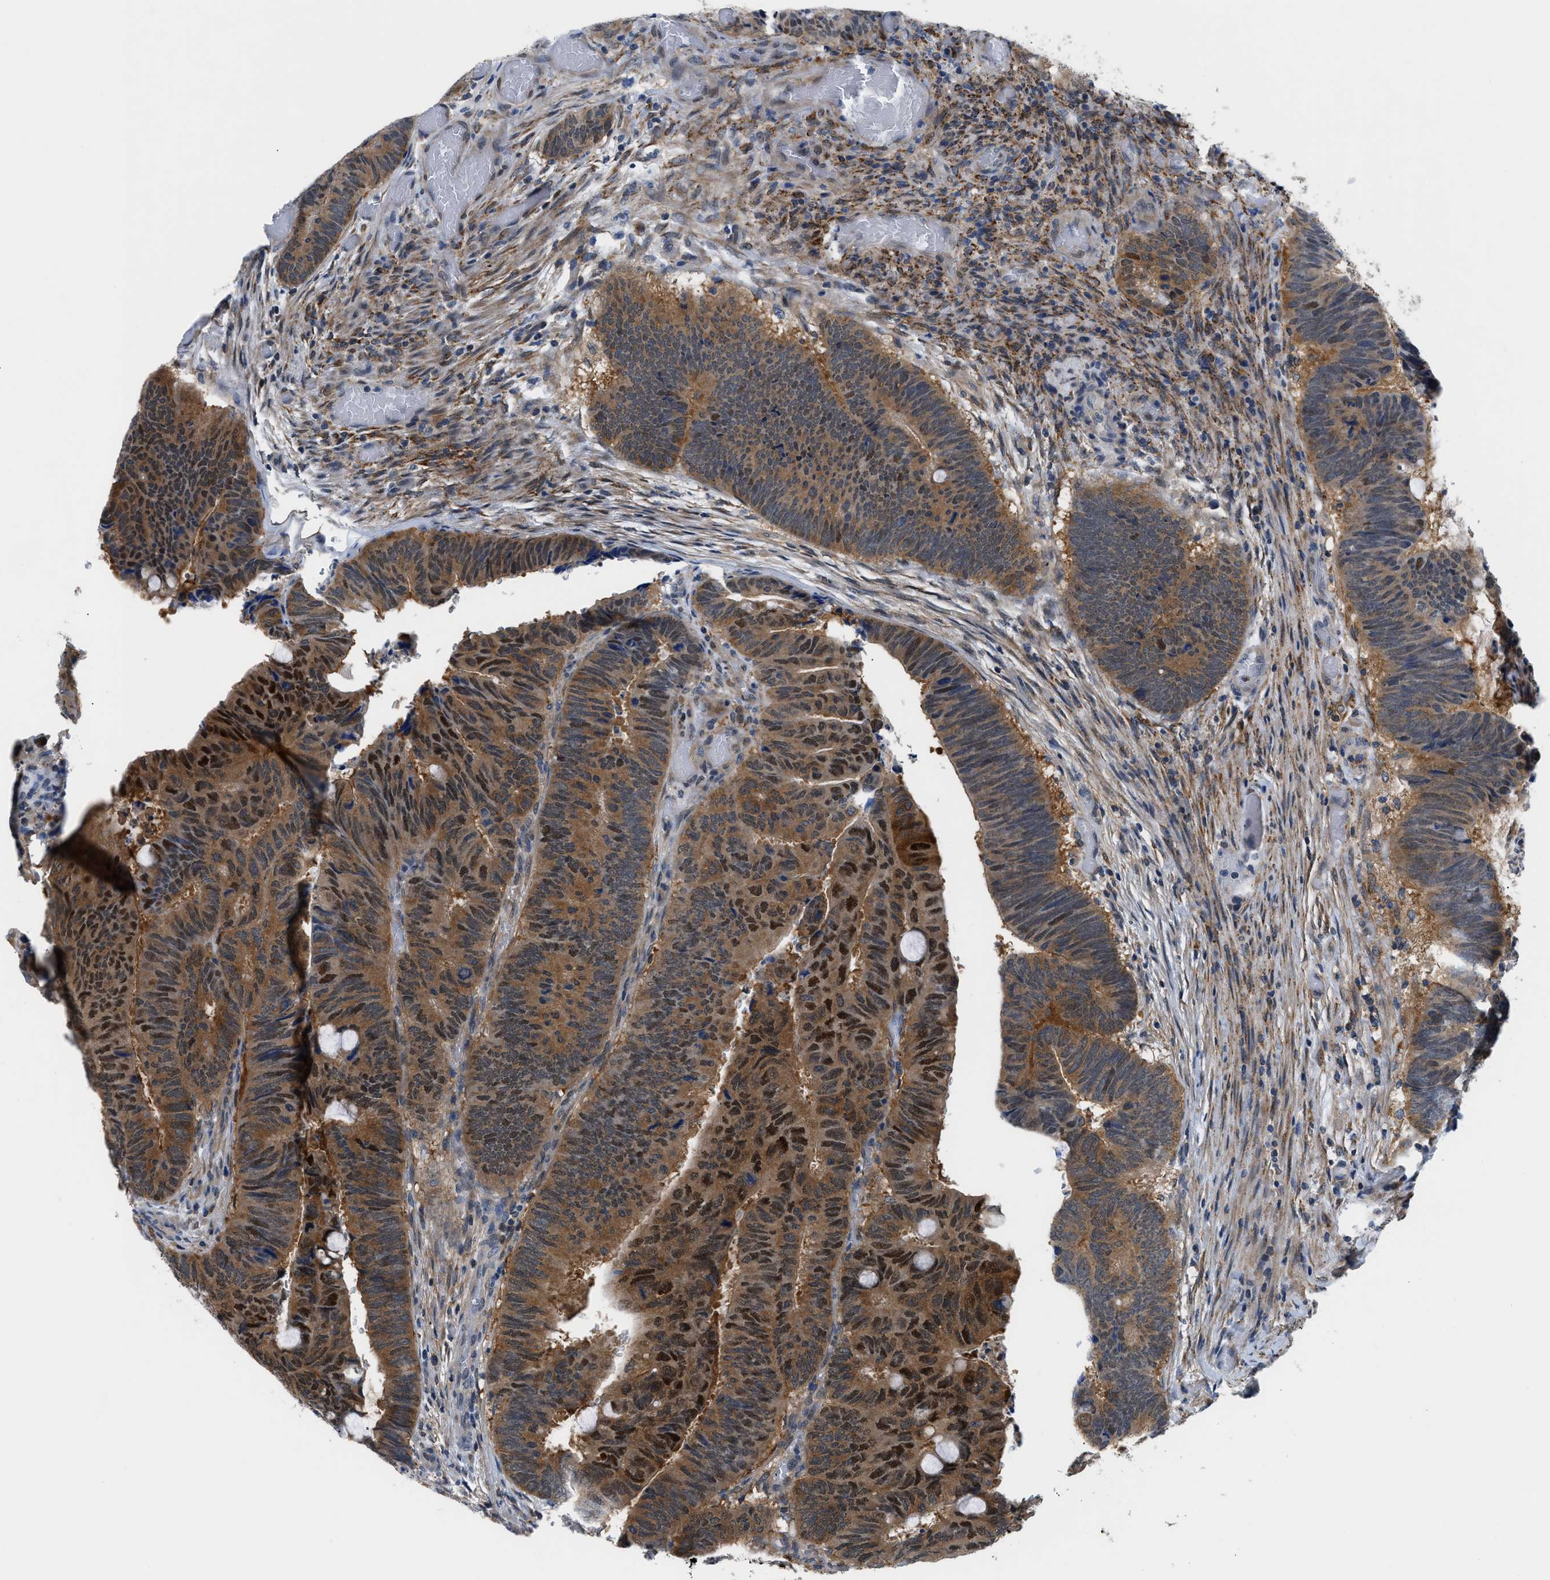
{"staining": {"intensity": "moderate", "quantity": ">75%", "location": "cytoplasmic/membranous,nuclear"}, "tissue": "colorectal cancer", "cell_type": "Tumor cells", "image_type": "cancer", "snomed": [{"axis": "morphology", "description": "Normal tissue, NOS"}, {"axis": "morphology", "description": "Adenocarcinoma, NOS"}, {"axis": "topography", "description": "Rectum"}], "caption": "Colorectal adenocarcinoma stained for a protein reveals moderate cytoplasmic/membranous and nuclear positivity in tumor cells.", "gene": "TMEM45B", "patient": {"sex": "male", "age": 92}}